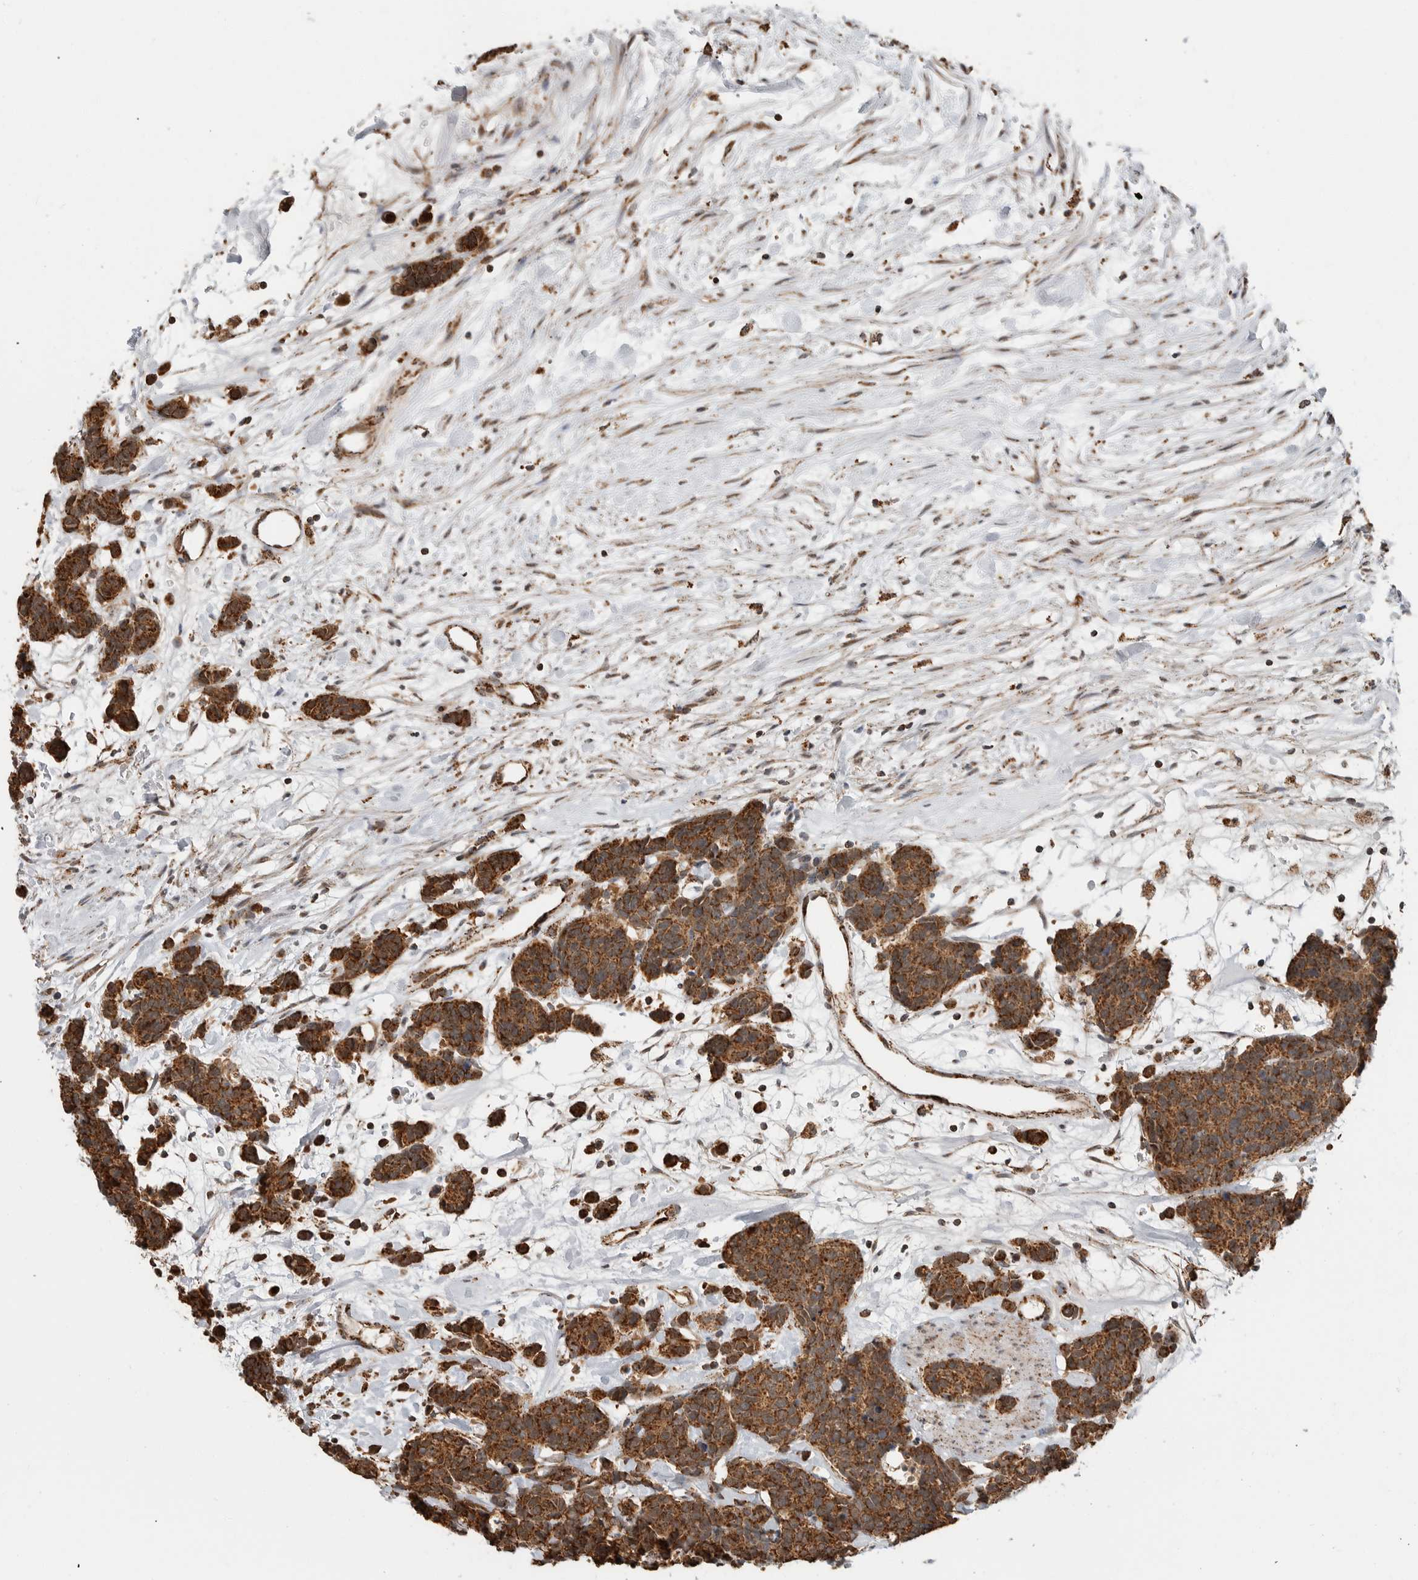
{"staining": {"intensity": "strong", "quantity": ">75%", "location": "cytoplasmic/membranous"}, "tissue": "carcinoid", "cell_type": "Tumor cells", "image_type": "cancer", "snomed": [{"axis": "morphology", "description": "Carcinoma, NOS"}, {"axis": "morphology", "description": "Carcinoid, malignant, NOS"}, {"axis": "topography", "description": "Urinary bladder"}], "caption": "Carcinoid stained for a protein (brown) demonstrates strong cytoplasmic/membranous positive positivity in approximately >75% of tumor cells.", "gene": "GCNT2", "patient": {"sex": "male", "age": 57}}